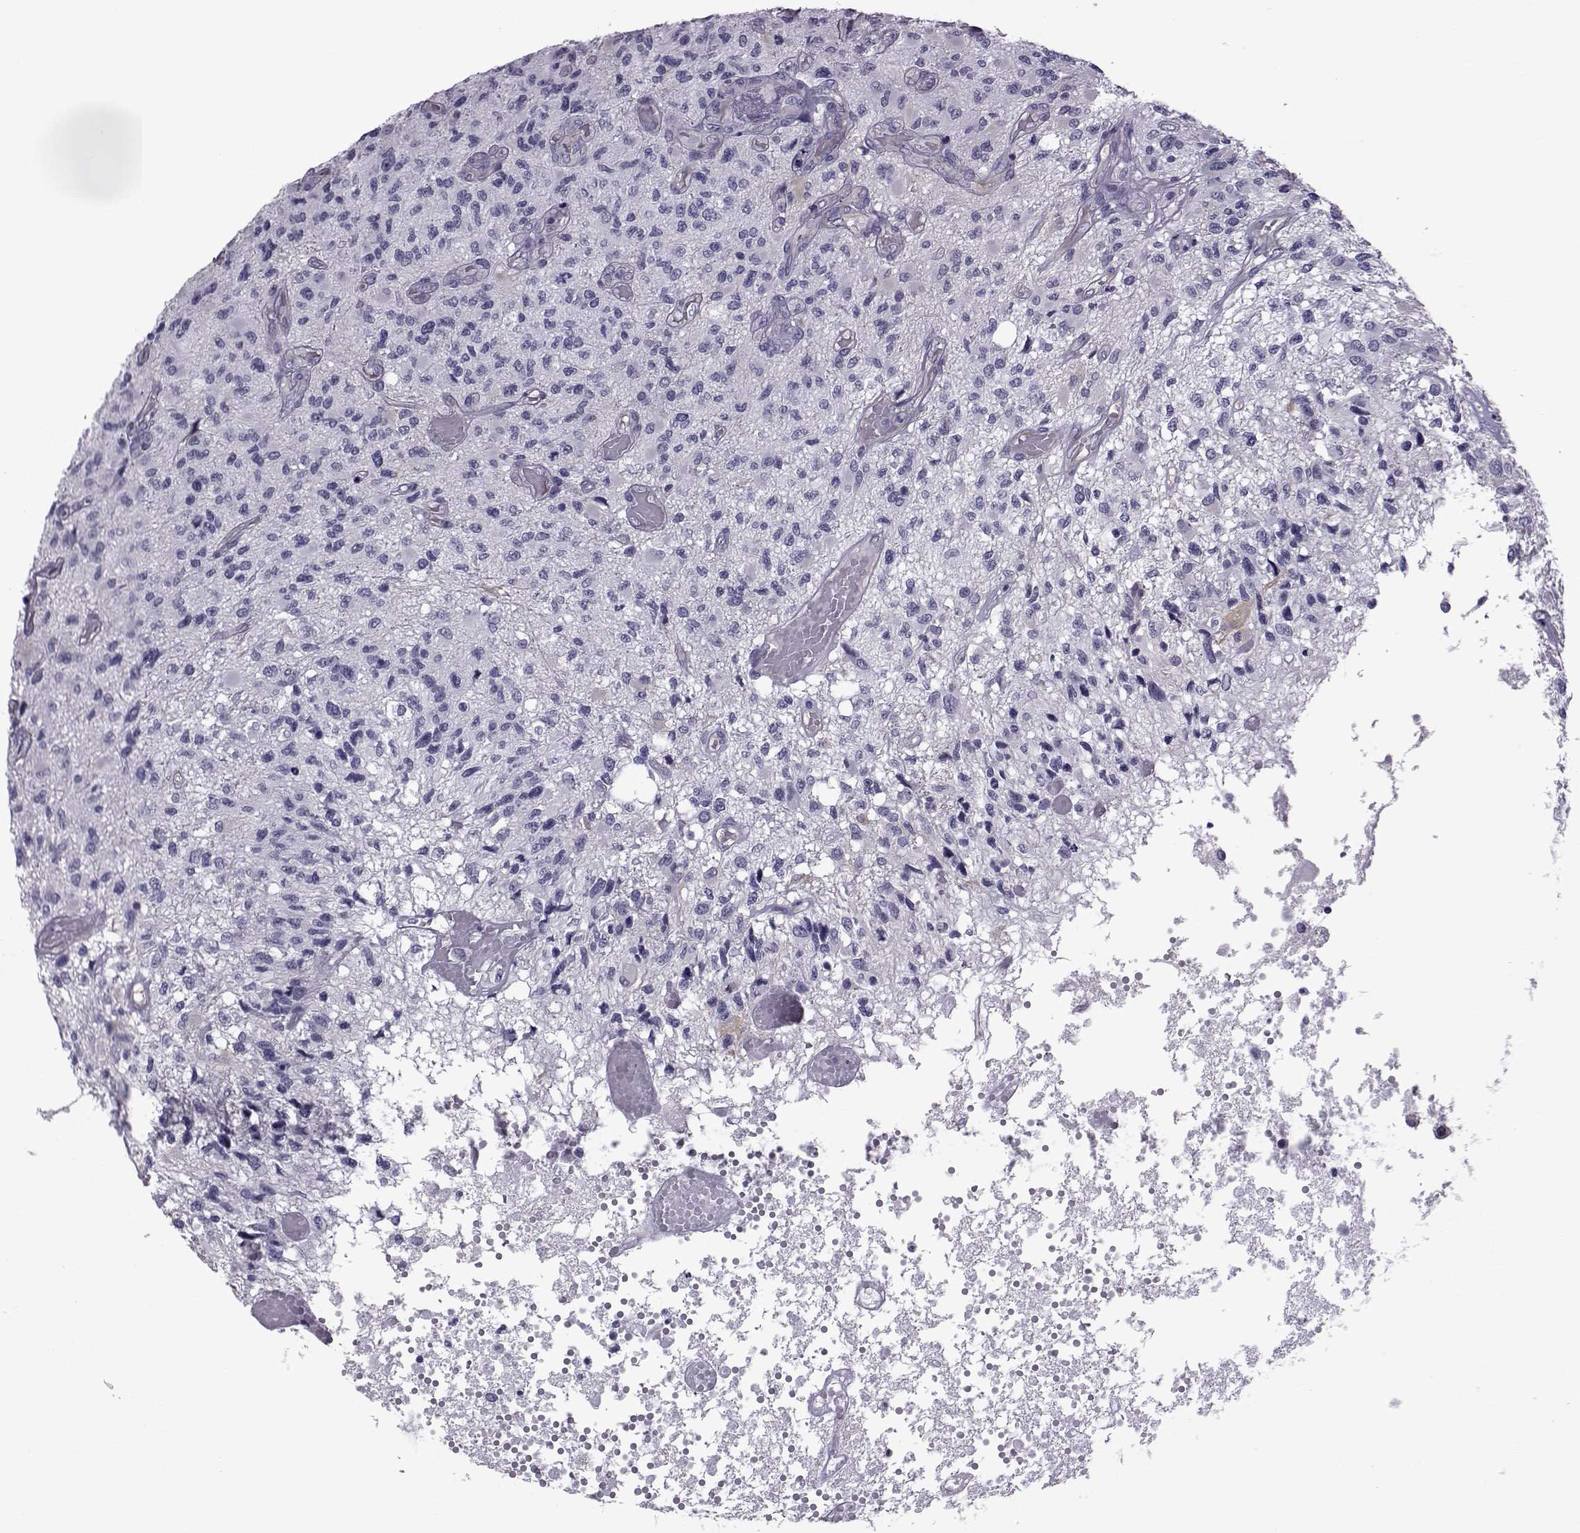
{"staining": {"intensity": "negative", "quantity": "none", "location": "none"}, "tissue": "glioma", "cell_type": "Tumor cells", "image_type": "cancer", "snomed": [{"axis": "morphology", "description": "Glioma, malignant, High grade"}, {"axis": "topography", "description": "Brain"}], "caption": "Glioma was stained to show a protein in brown. There is no significant positivity in tumor cells.", "gene": "COL22A1", "patient": {"sex": "female", "age": 63}}